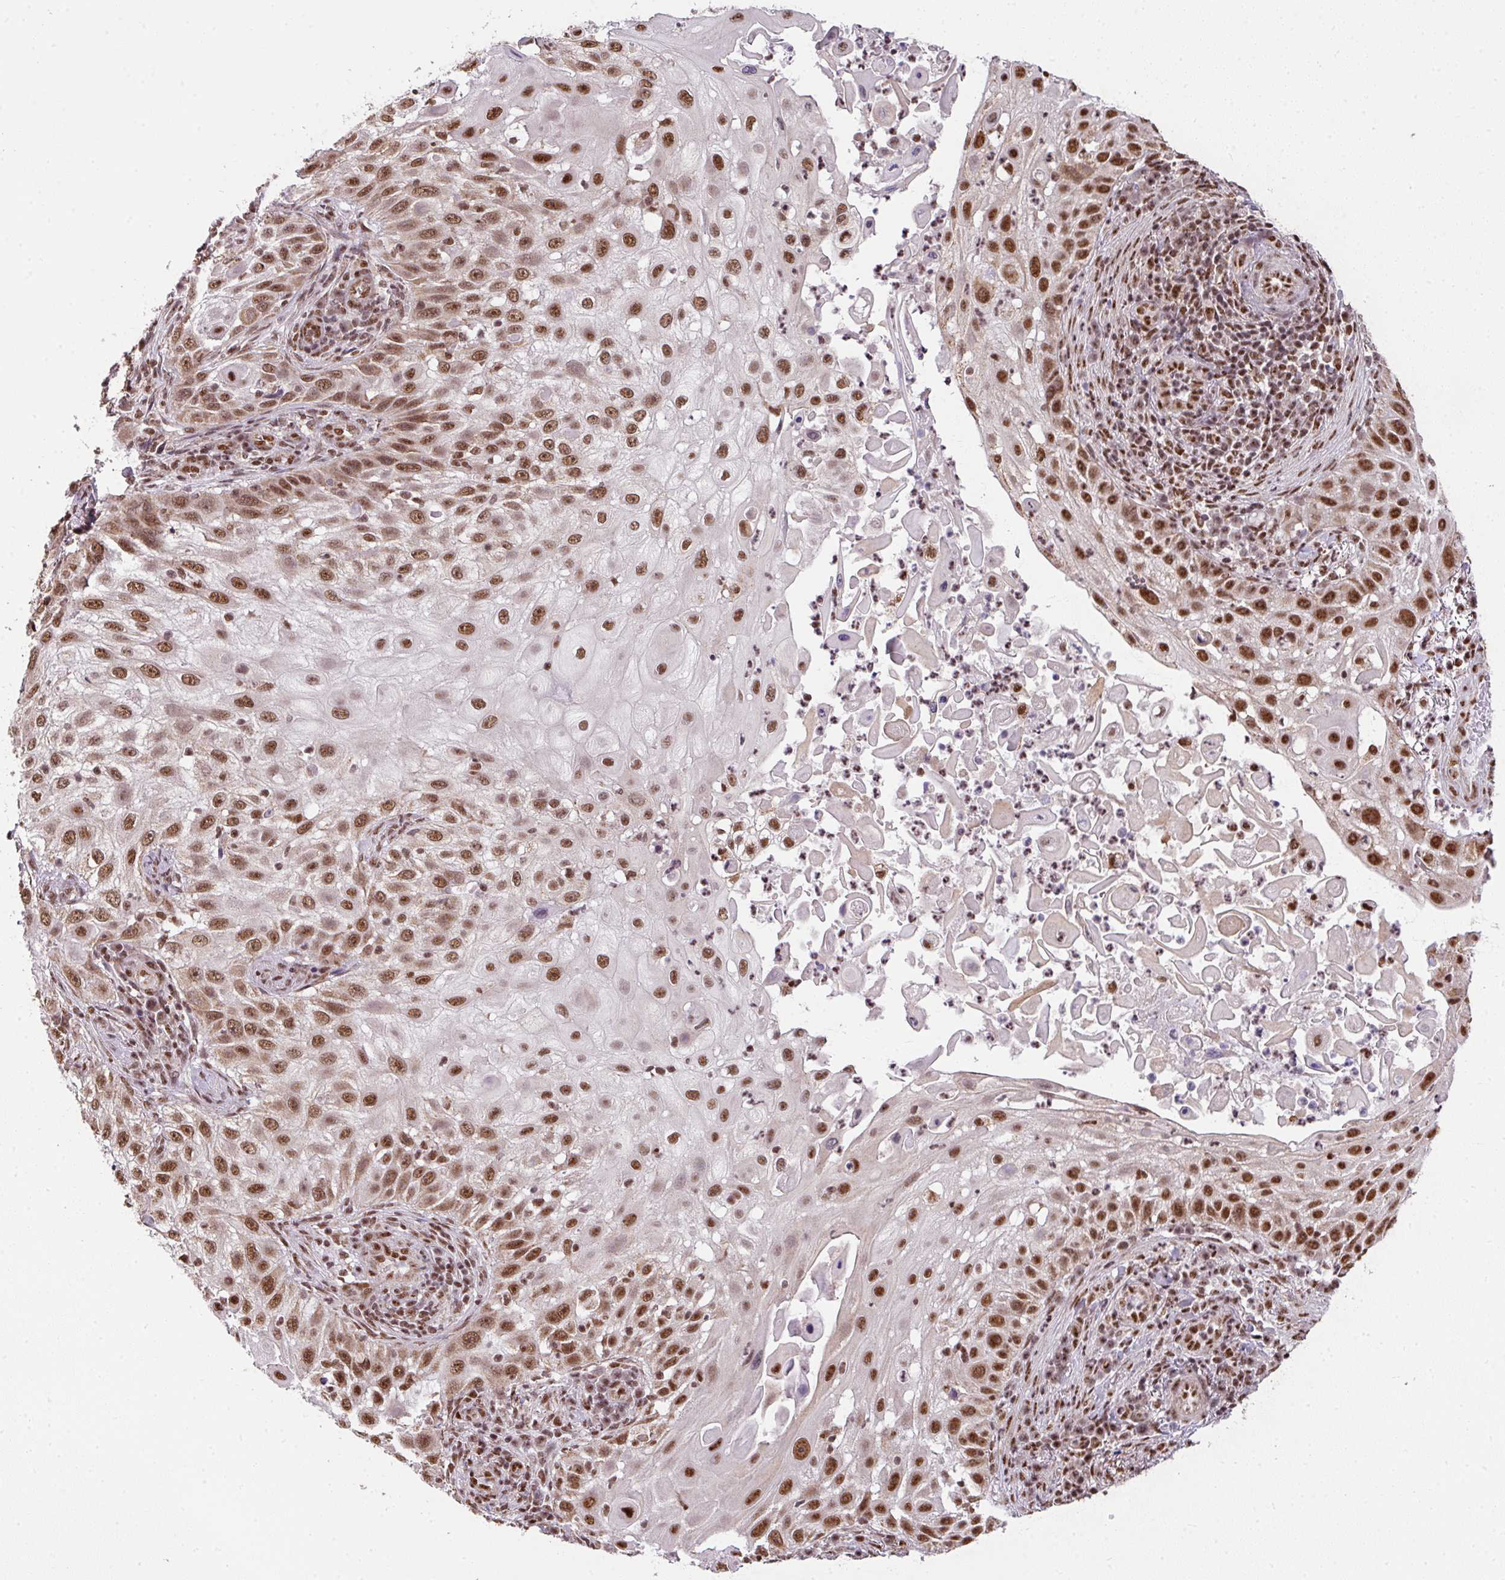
{"staining": {"intensity": "moderate", "quantity": ">75%", "location": "nuclear"}, "tissue": "skin cancer", "cell_type": "Tumor cells", "image_type": "cancer", "snomed": [{"axis": "morphology", "description": "Squamous cell carcinoma, NOS"}, {"axis": "topography", "description": "Skin"}], "caption": "Skin cancer (squamous cell carcinoma) was stained to show a protein in brown. There is medium levels of moderate nuclear positivity in about >75% of tumor cells. (DAB (3,3'-diaminobenzidine) IHC, brown staining for protein, blue staining for nuclei).", "gene": "PLK1", "patient": {"sex": "female", "age": 44}}